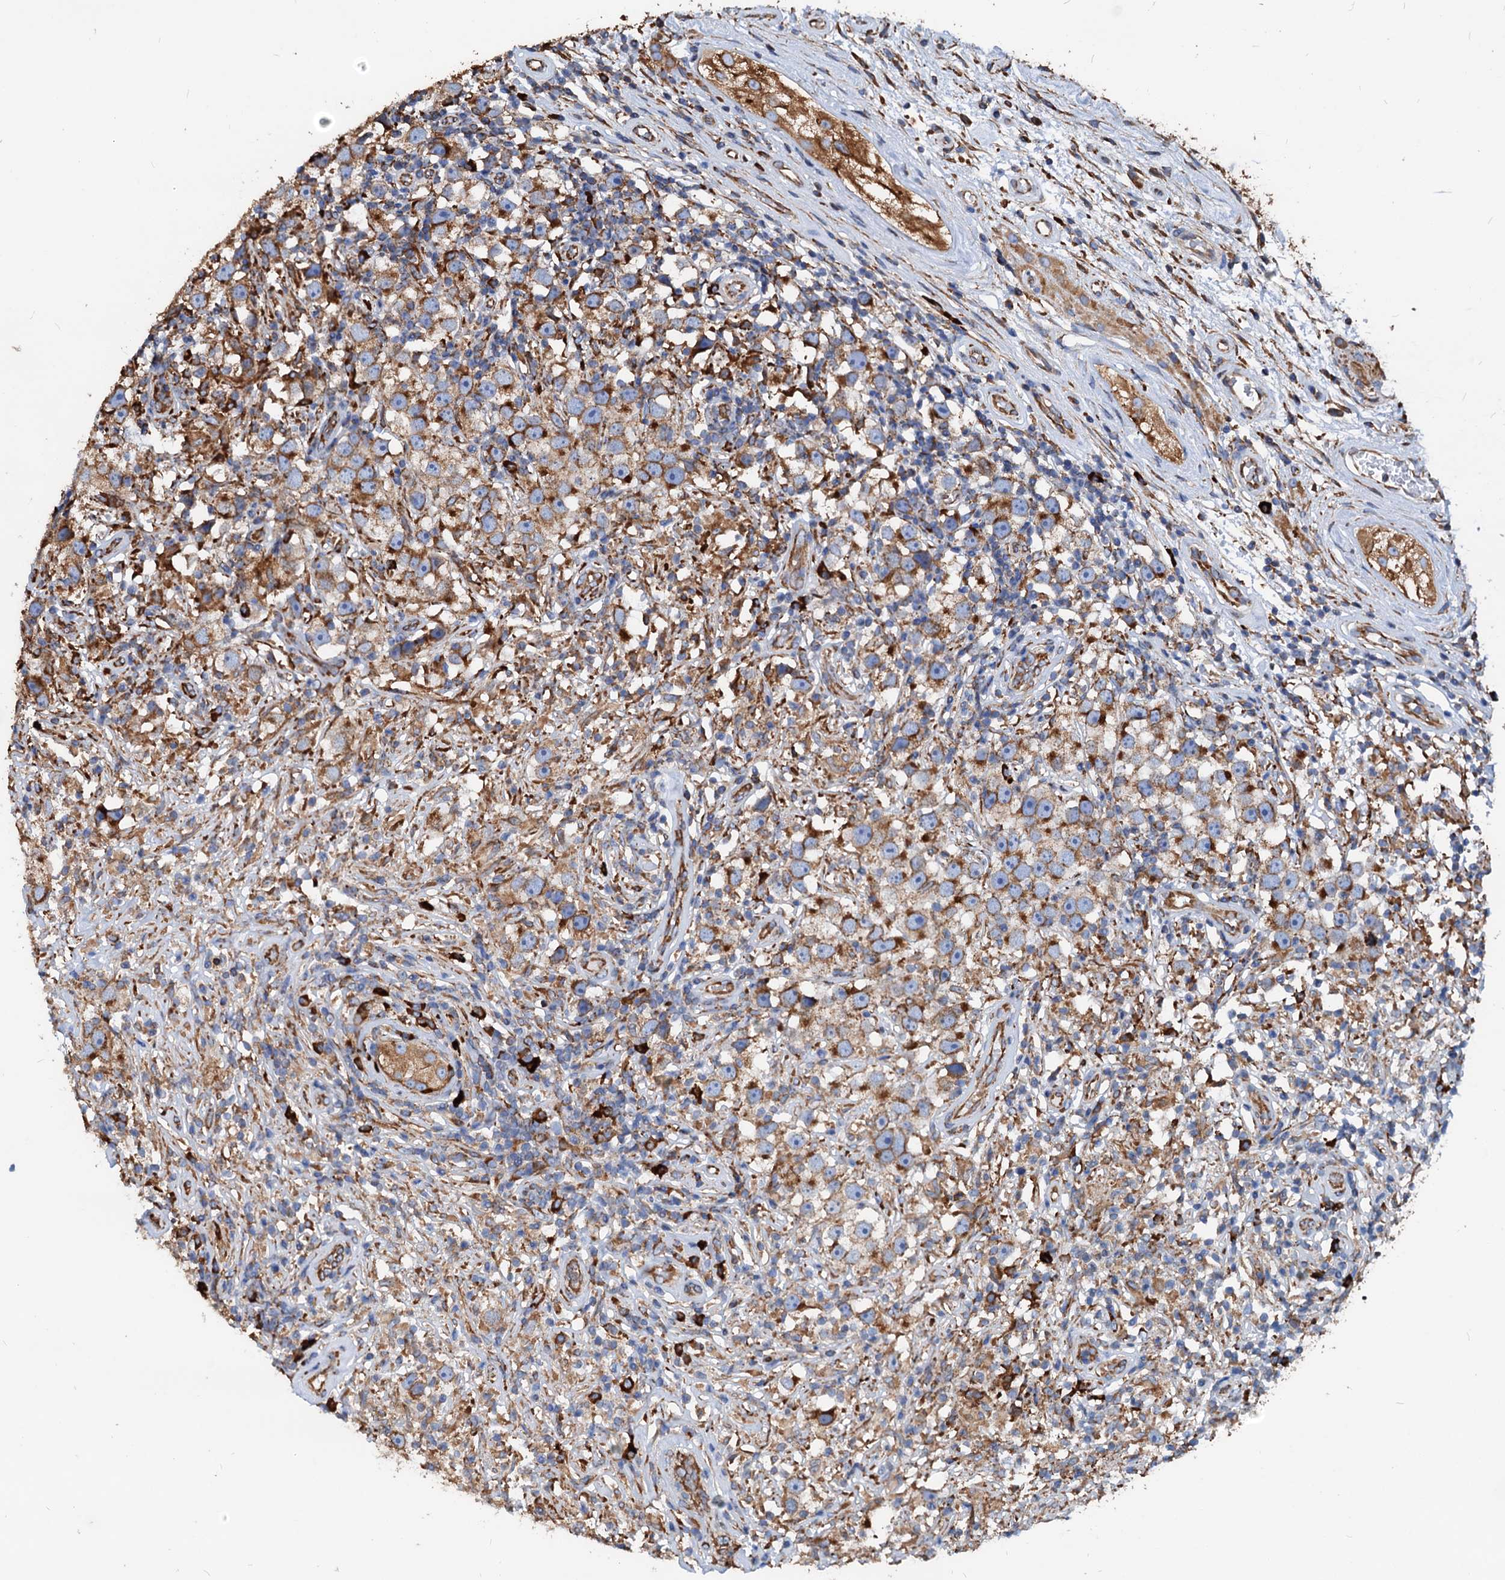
{"staining": {"intensity": "moderate", "quantity": ">75%", "location": "cytoplasmic/membranous"}, "tissue": "testis cancer", "cell_type": "Tumor cells", "image_type": "cancer", "snomed": [{"axis": "morphology", "description": "Seminoma, NOS"}, {"axis": "topography", "description": "Testis"}], "caption": "Seminoma (testis) stained for a protein (brown) demonstrates moderate cytoplasmic/membranous positive expression in about >75% of tumor cells.", "gene": "HSPA5", "patient": {"sex": "male", "age": 49}}